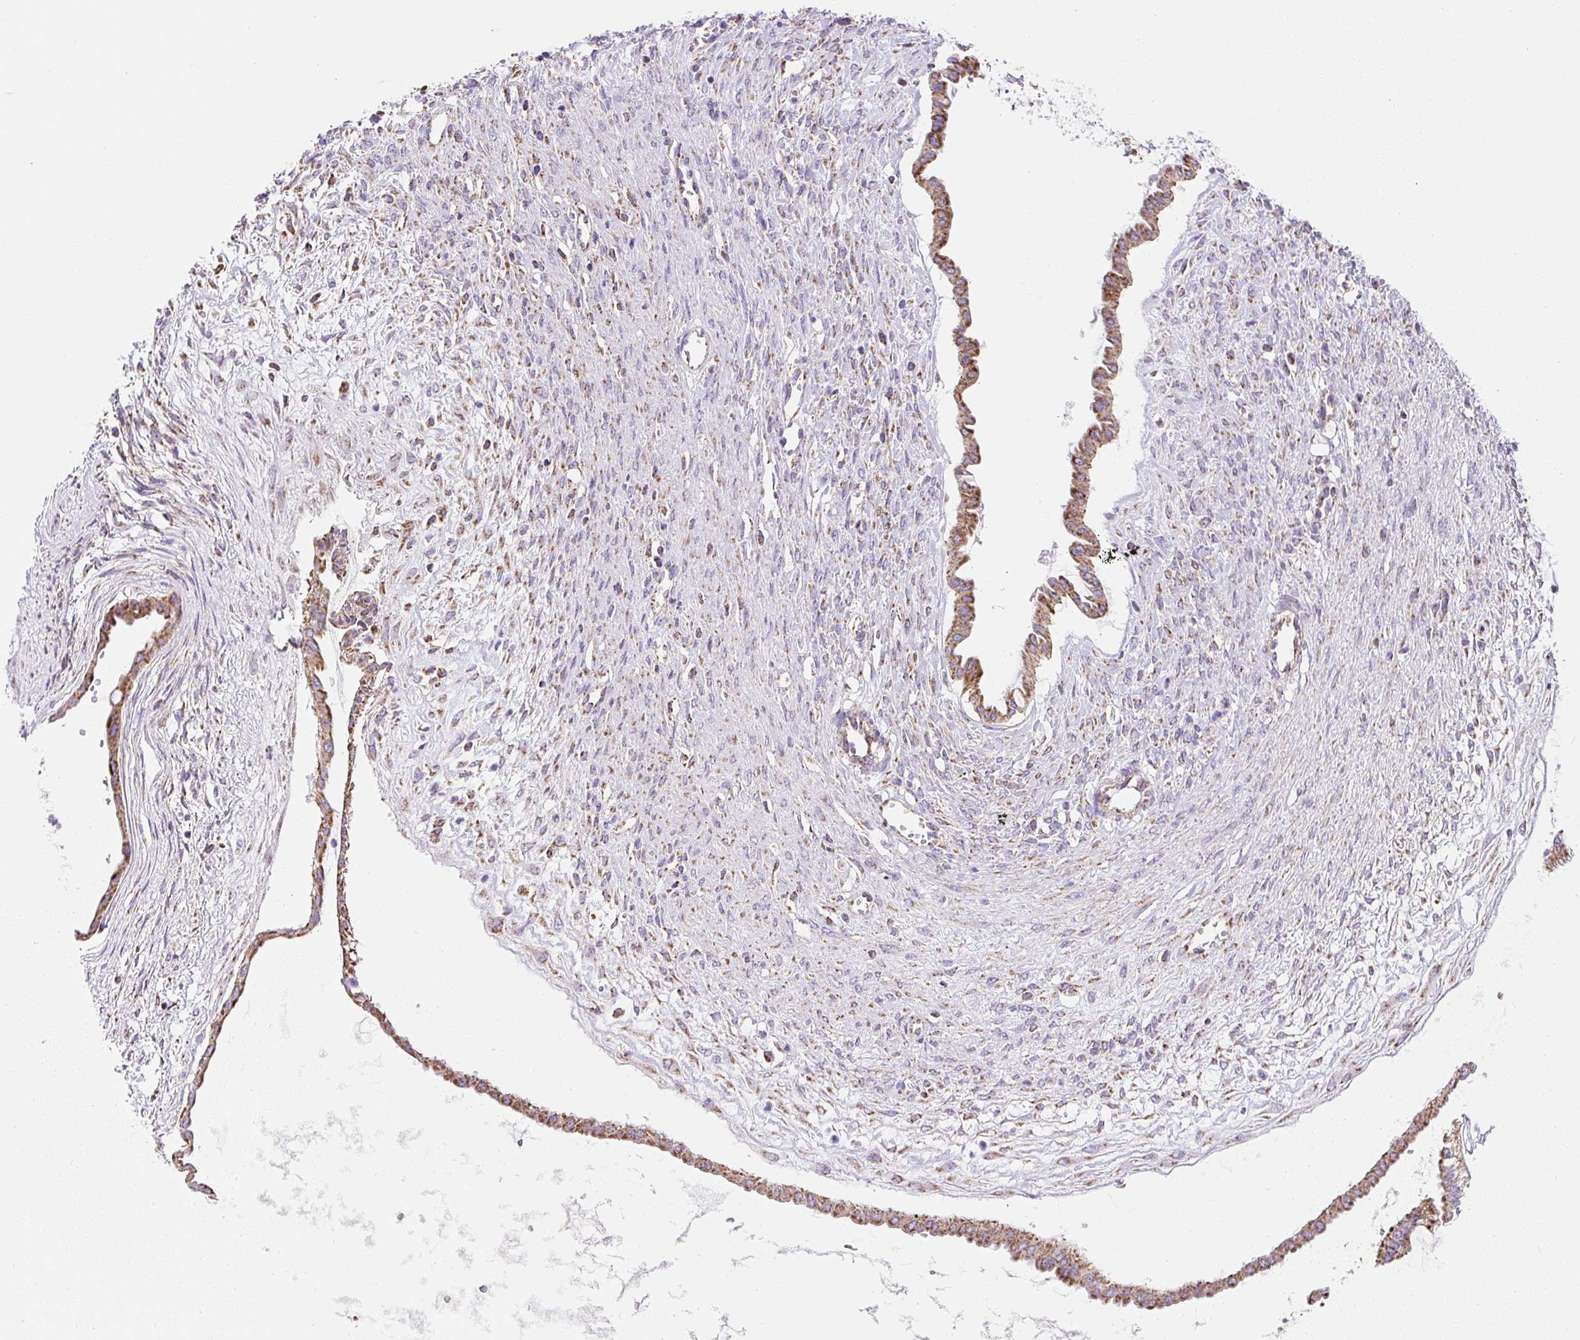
{"staining": {"intensity": "moderate", "quantity": ">75%", "location": "cytoplasmic/membranous"}, "tissue": "ovarian cancer", "cell_type": "Tumor cells", "image_type": "cancer", "snomed": [{"axis": "morphology", "description": "Cystadenocarcinoma, mucinous, NOS"}, {"axis": "topography", "description": "Ovary"}], "caption": "Protein expression analysis of ovarian cancer shows moderate cytoplasmic/membranous staining in approximately >75% of tumor cells. Using DAB (3,3'-diaminobenzidine) (brown) and hematoxylin (blue) stains, captured at high magnification using brightfield microscopy.", "gene": "DAAM2", "patient": {"sex": "female", "age": 73}}